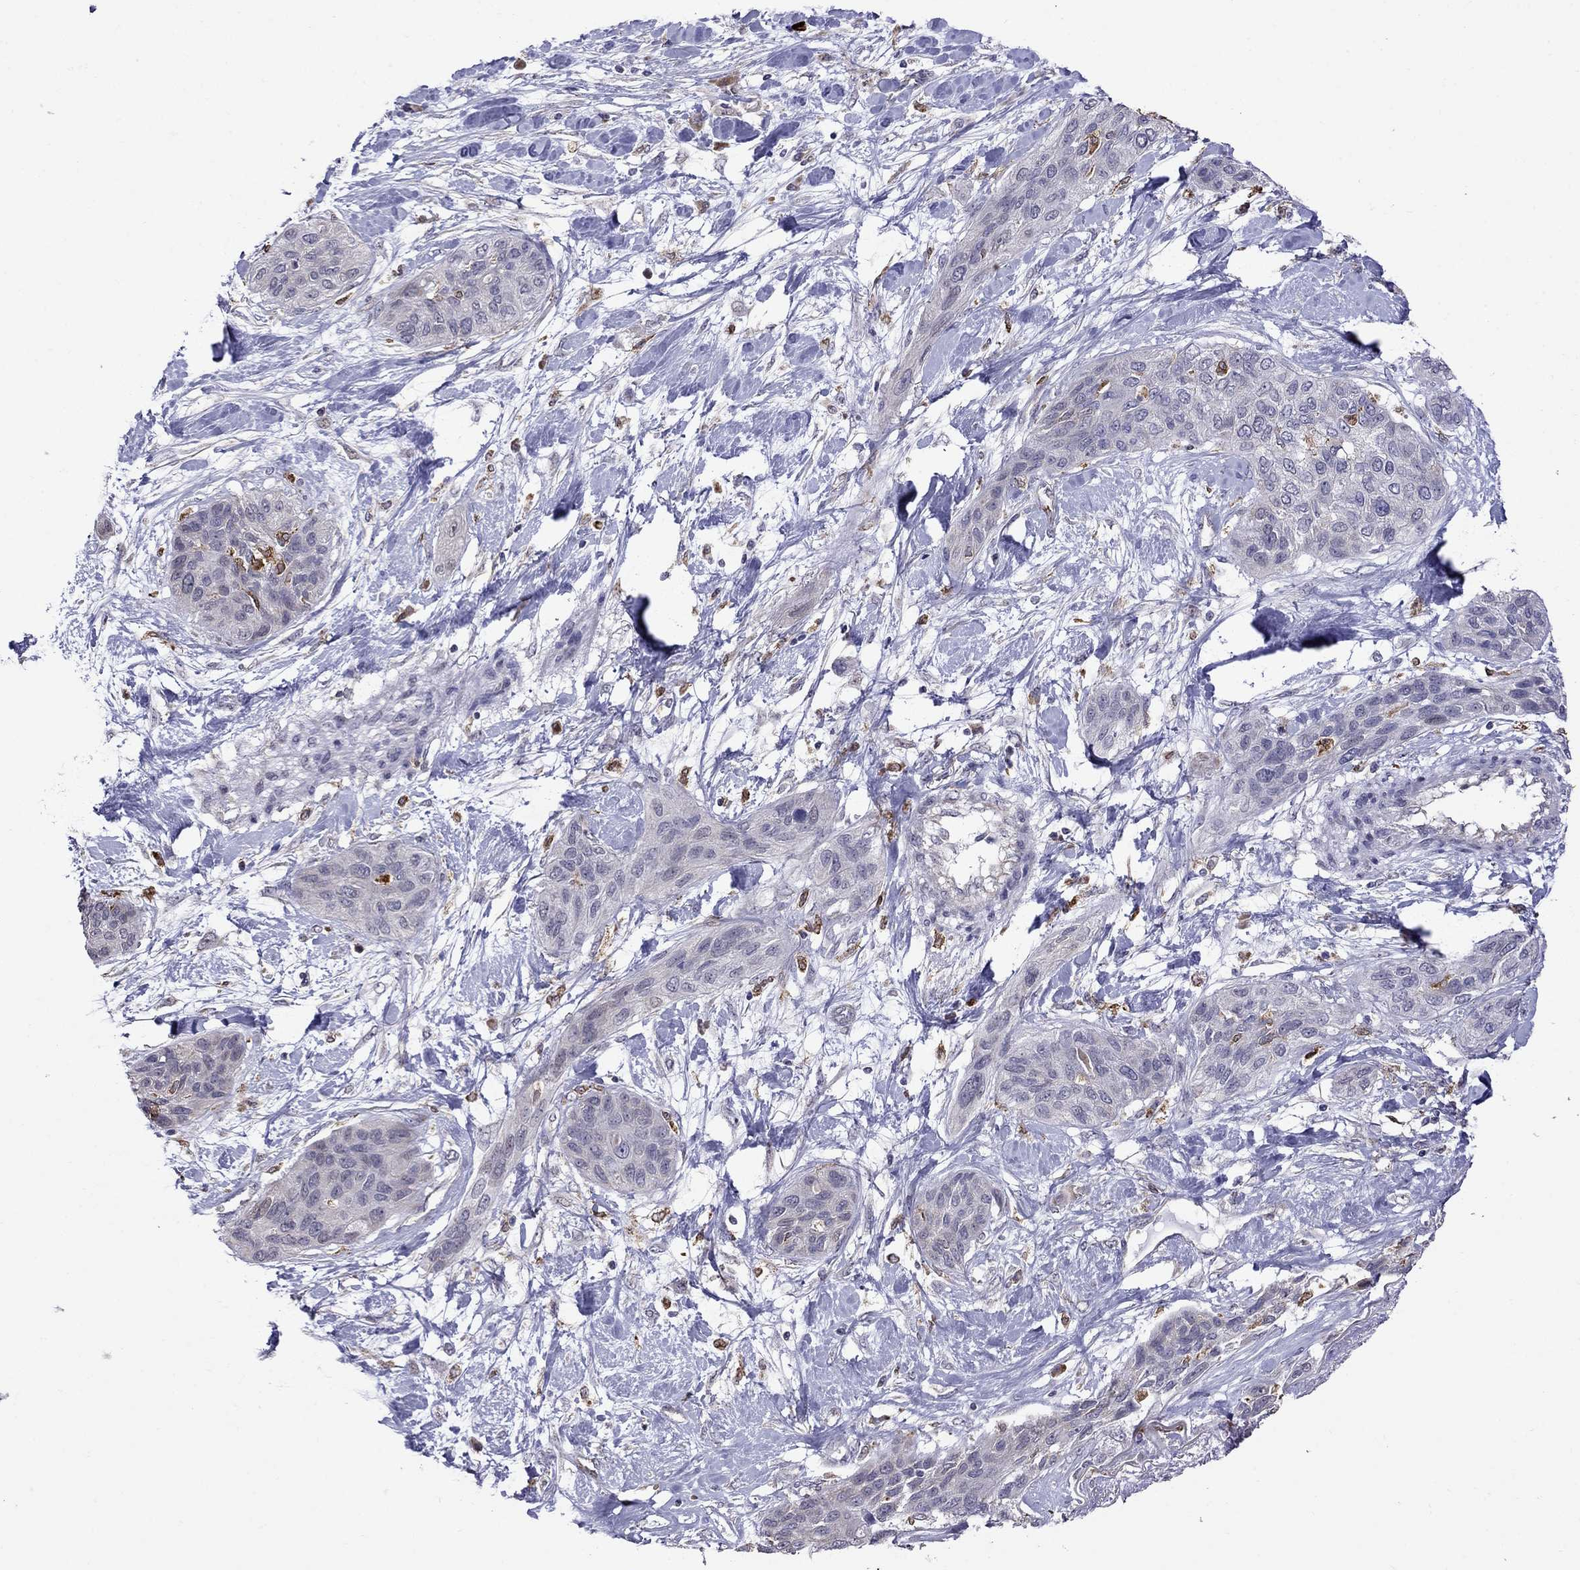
{"staining": {"intensity": "negative", "quantity": "none", "location": "none"}, "tissue": "lung cancer", "cell_type": "Tumor cells", "image_type": "cancer", "snomed": [{"axis": "morphology", "description": "Squamous cell carcinoma, NOS"}, {"axis": "topography", "description": "Lung"}], "caption": "A micrograph of squamous cell carcinoma (lung) stained for a protein displays no brown staining in tumor cells.", "gene": "ADAM28", "patient": {"sex": "female", "age": 70}}